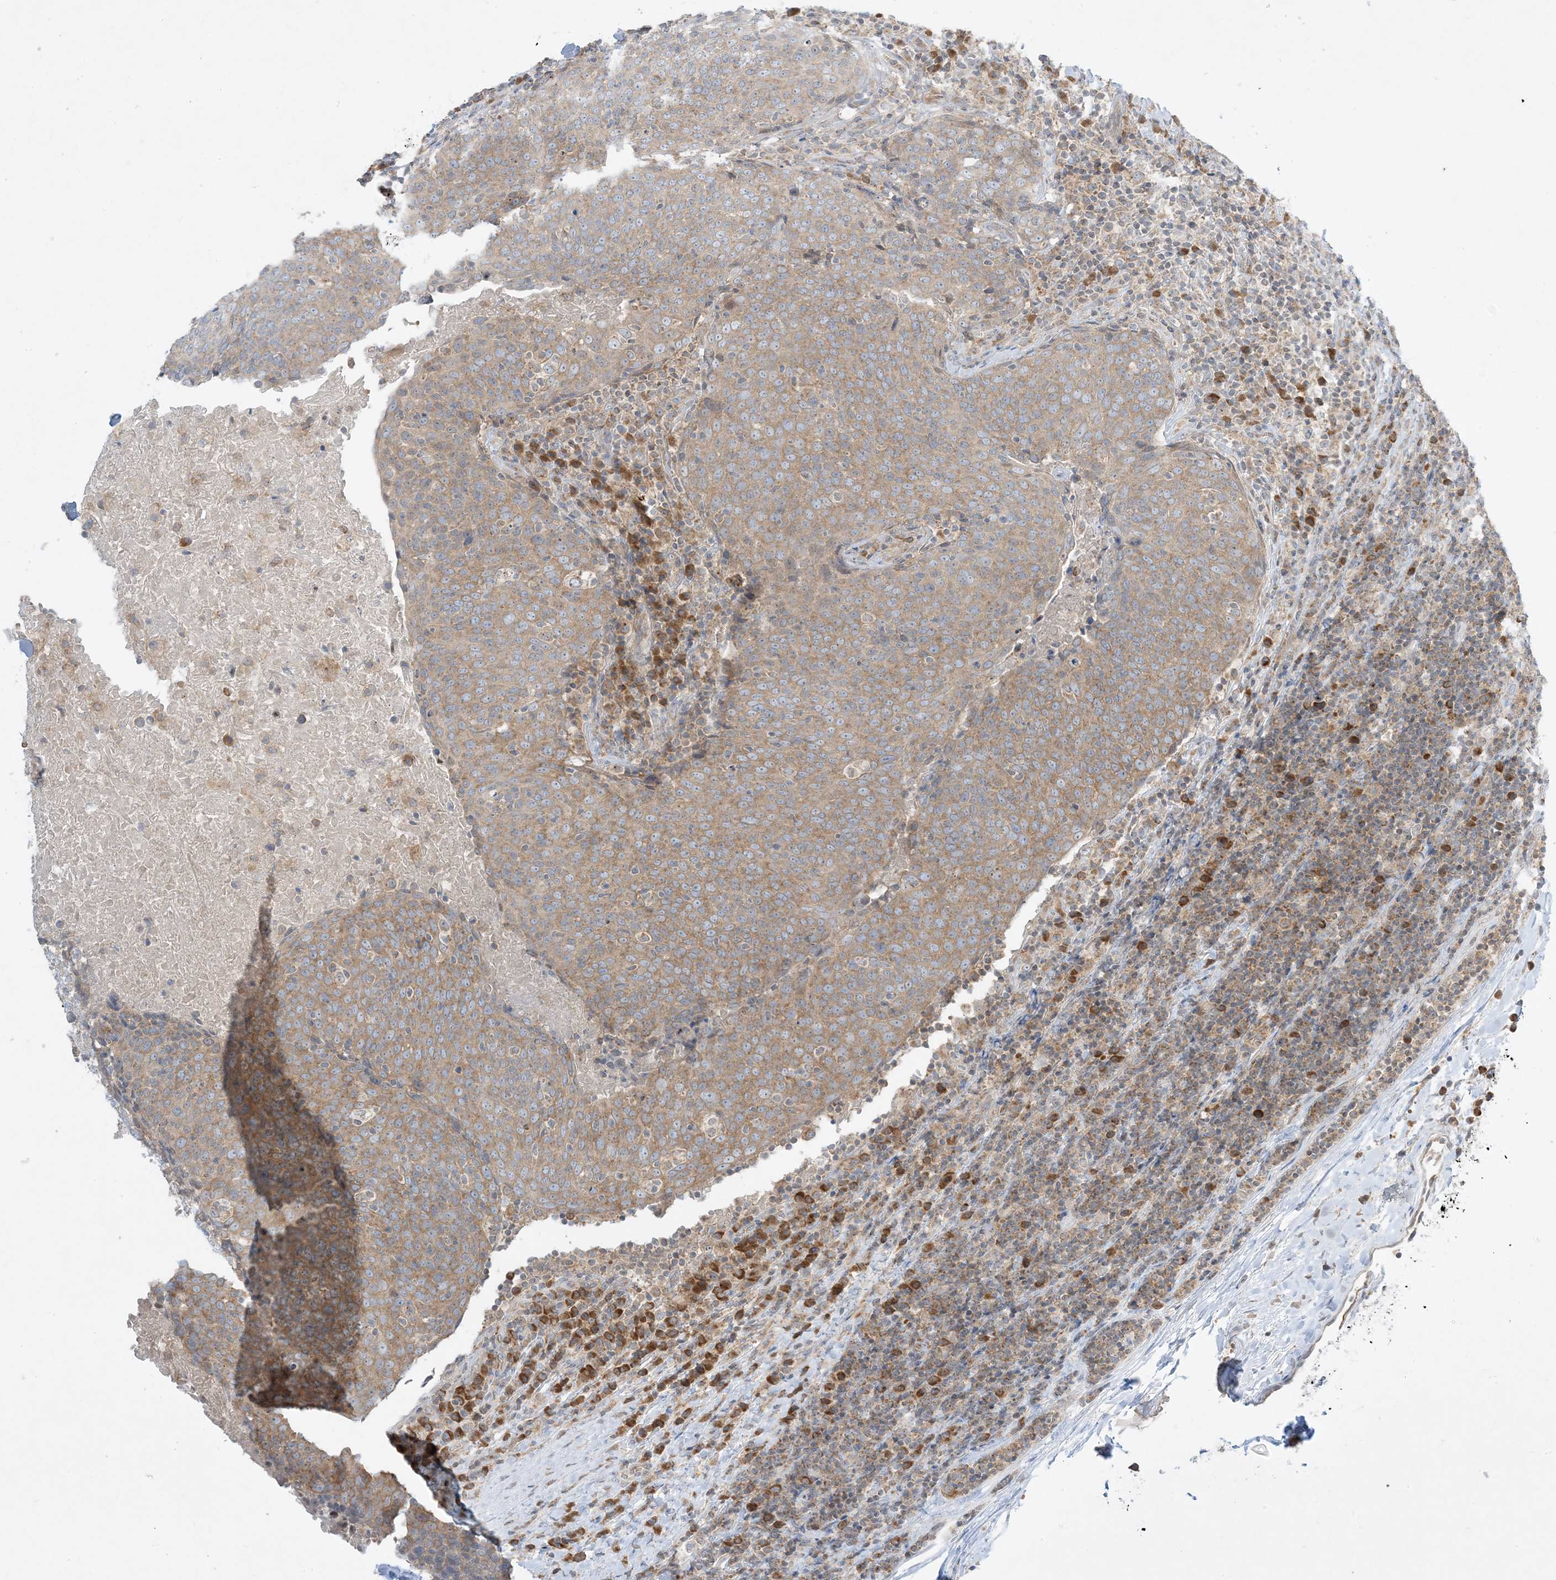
{"staining": {"intensity": "moderate", "quantity": ">75%", "location": "cytoplasmic/membranous"}, "tissue": "head and neck cancer", "cell_type": "Tumor cells", "image_type": "cancer", "snomed": [{"axis": "morphology", "description": "Squamous cell carcinoma, NOS"}, {"axis": "morphology", "description": "Squamous cell carcinoma, metastatic, NOS"}, {"axis": "topography", "description": "Lymph node"}, {"axis": "topography", "description": "Head-Neck"}], "caption": "Moderate cytoplasmic/membranous positivity for a protein is identified in about >75% of tumor cells of head and neck squamous cell carcinoma using immunohistochemistry (IHC).", "gene": "RPP40", "patient": {"sex": "male", "age": 62}}